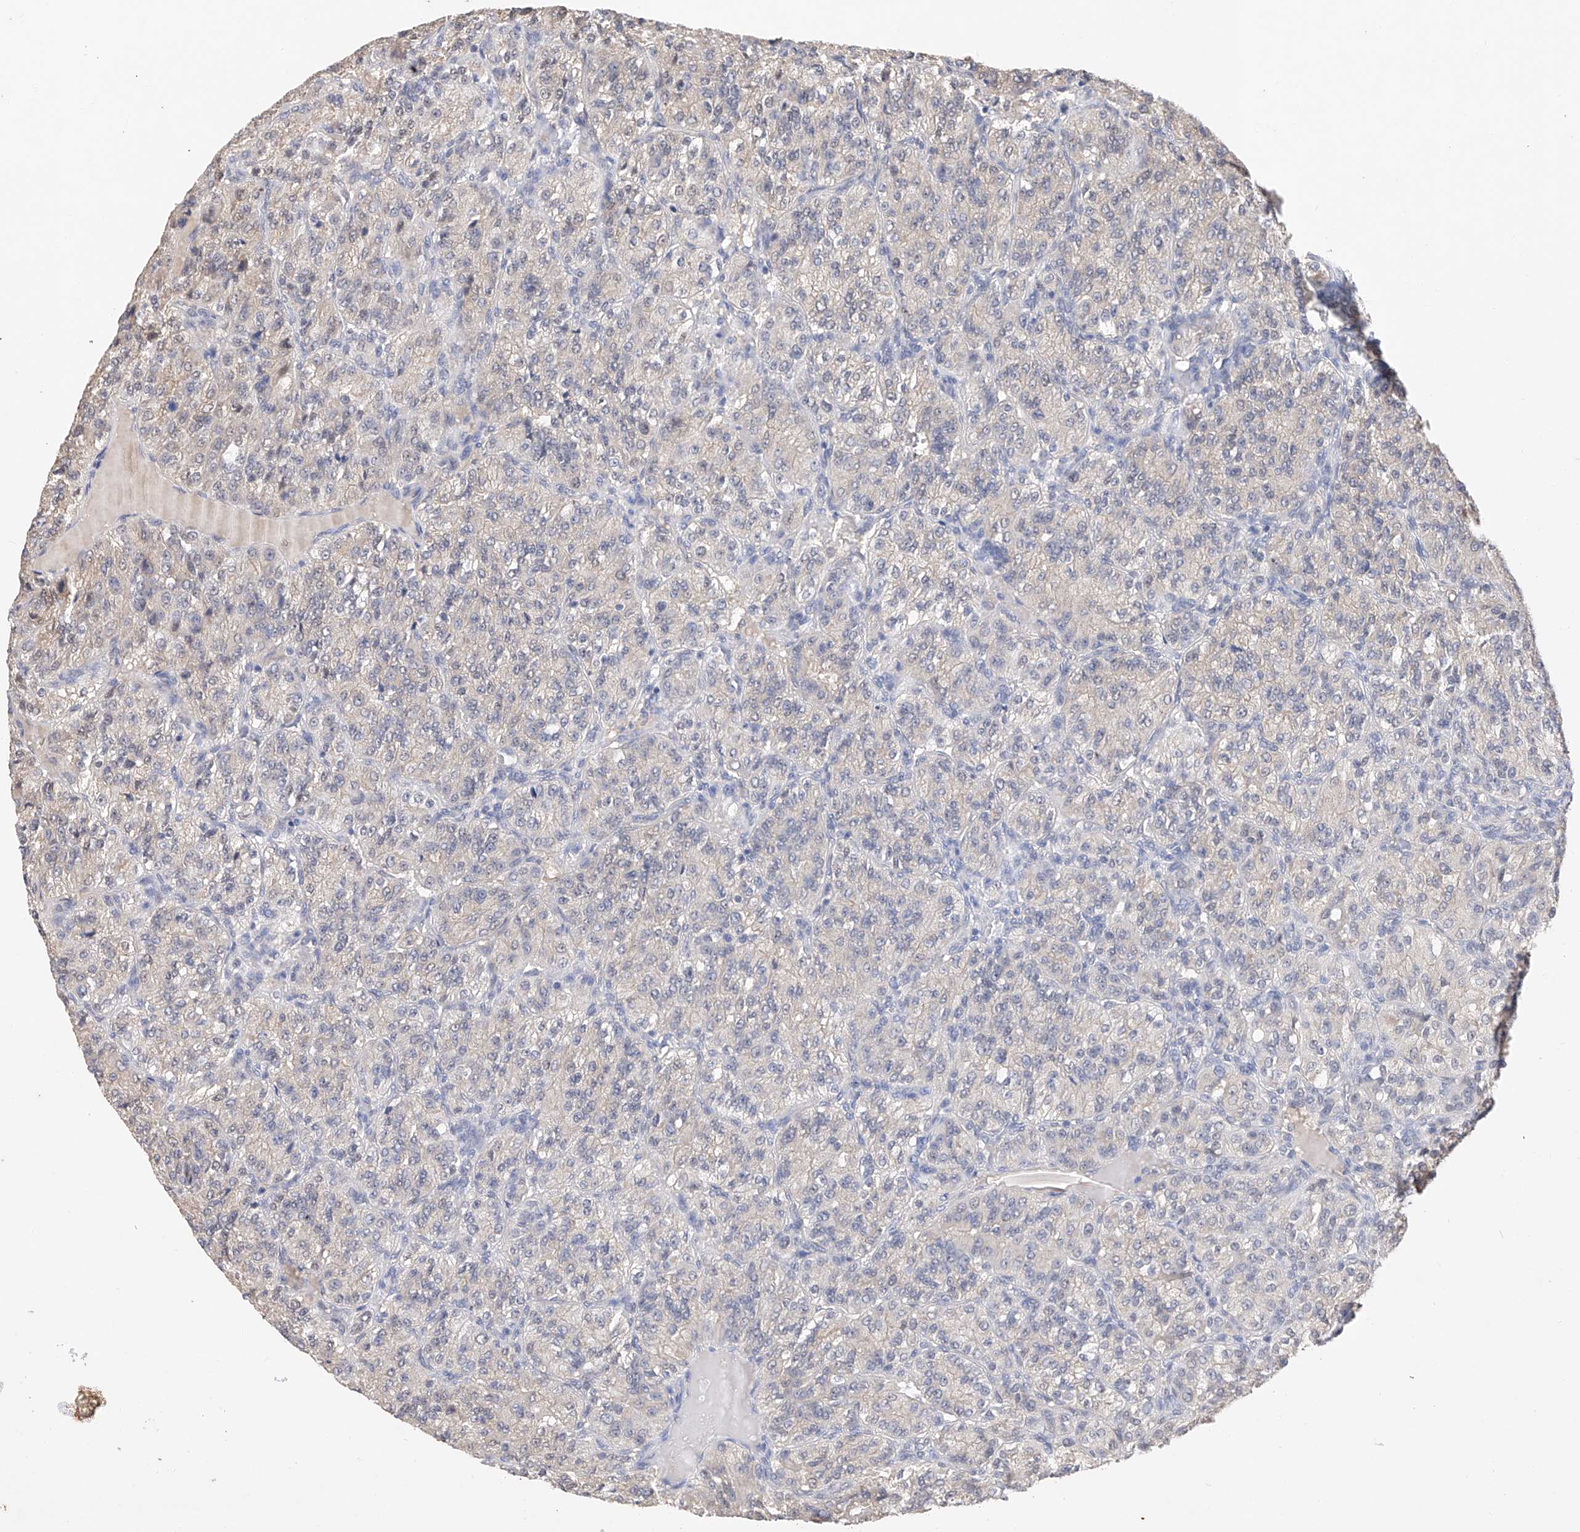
{"staining": {"intensity": "negative", "quantity": "none", "location": "none"}, "tissue": "renal cancer", "cell_type": "Tumor cells", "image_type": "cancer", "snomed": [{"axis": "morphology", "description": "Adenocarcinoma, NOS"}, {"axis": "topography", "description": "Kidney"}], "caption": "High magnification brightfield microscopy of adenocarcinoma (renal) stained with DAB (3,3'-diaminobenzidine) (brown) and counterstained with hematoxylin (blue): tumor cells show no significant staining. The staining was performed using DAB (3,3'-diaminobenzidine) to visualize the protein expression in brown, while the nuclei were stained in blue with hematoxylin (Magnification: 20x).", "gene": "DMAP1", "patient": {"sex": "female", "age": 63}}